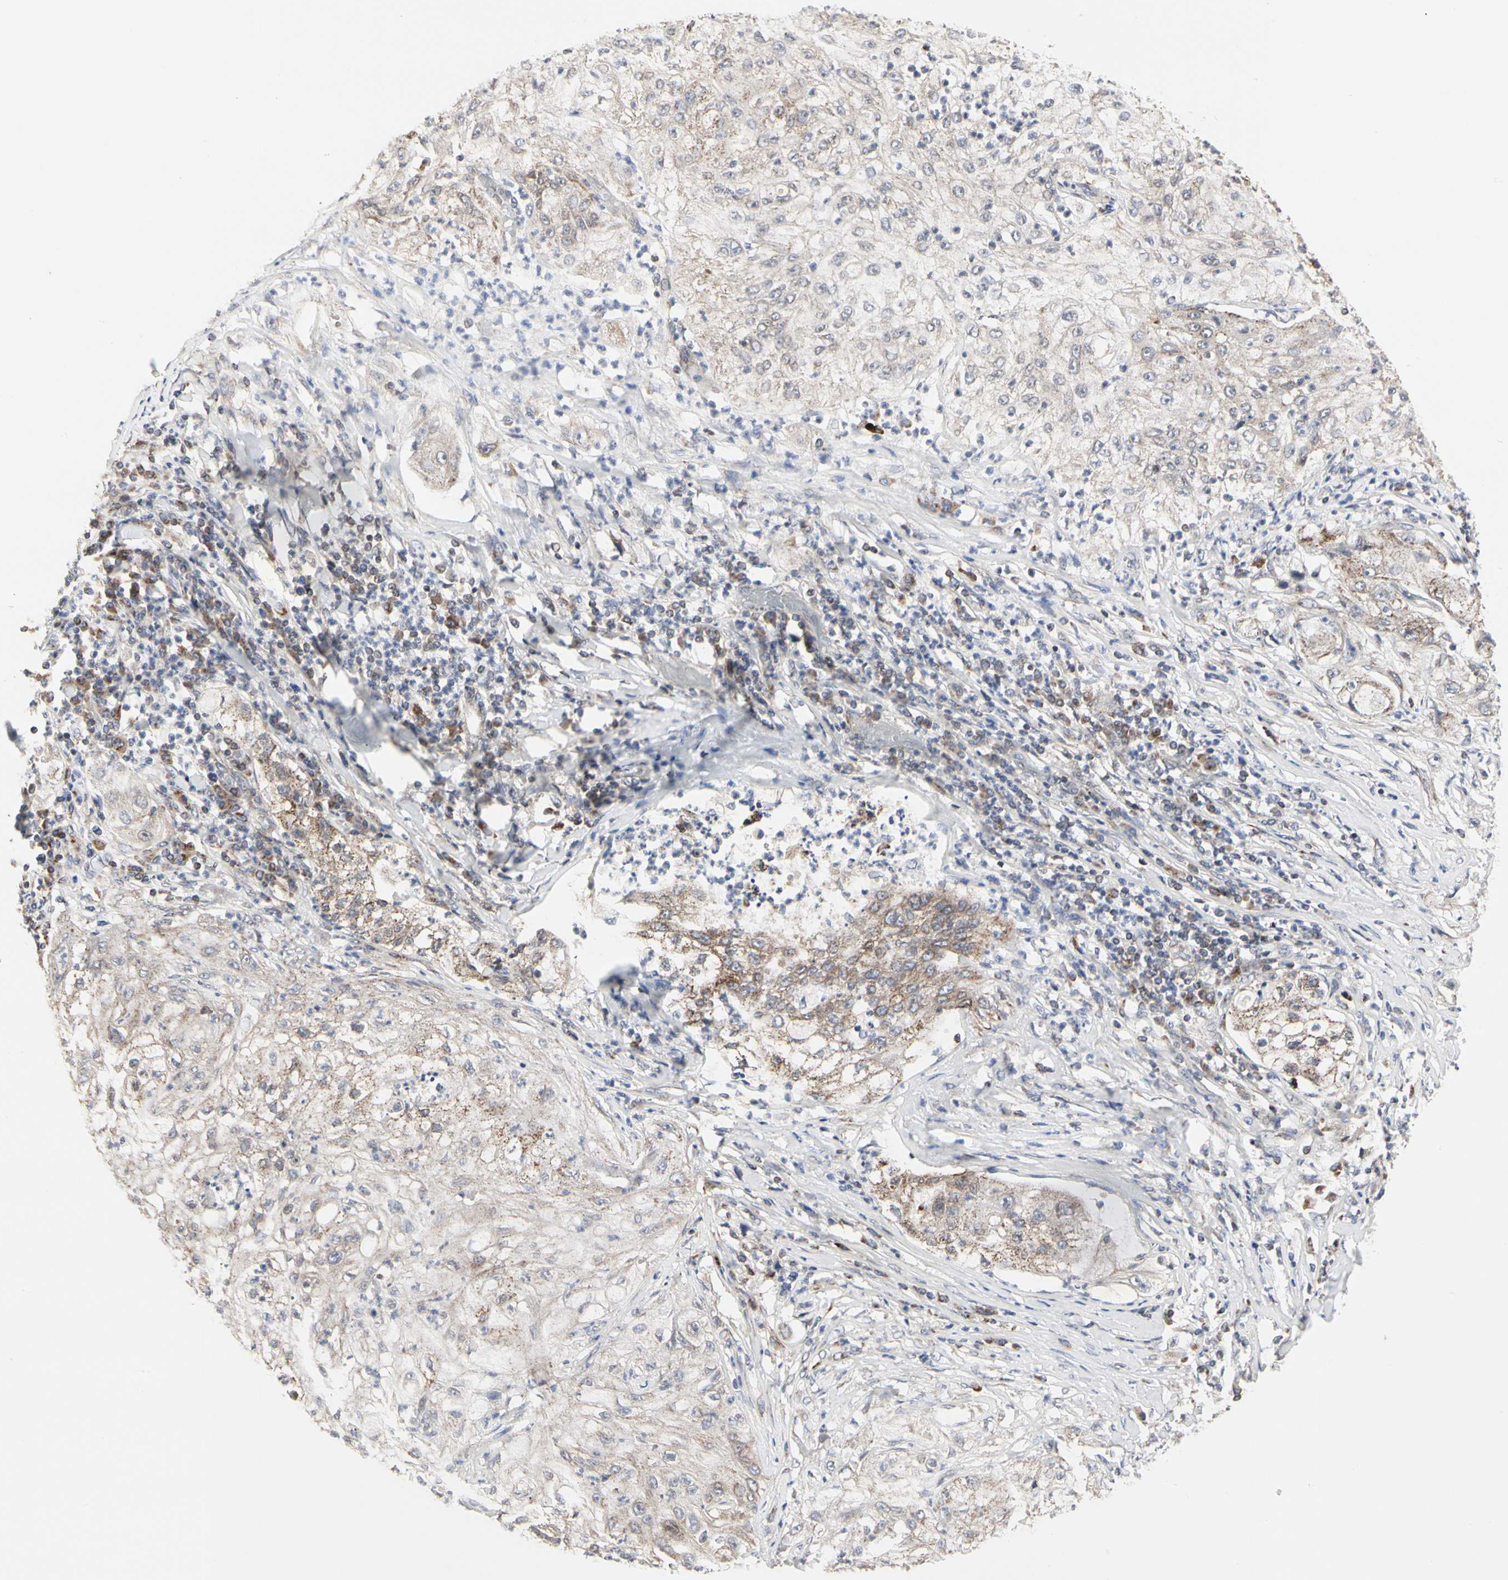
{"staining": {"intensity": "weak", "quantity": "<25%", "location": "cytoplasmic/membranous"}, "tissue": "lung cancer", "cell_type": "Tumor cells", "image_type": "cancer", "snomed": [{"axis": "morphology", "description": "Inflammation, NOS"}, {"axis": "morphology", "description": "Squamous cell carcinoma, NOS"}, {"axis": "topography", "description": "Lymph node"}, {"axis": "topography", "description": "Soft tissue"}, {"axis": "topography", "description": "Lung"}], "caption": "Immunohistochemistry (IHC) of human squamous cell carcinoma (lung) demonstrates no staining in tumor cells.", "gene": "TSKU", "patient": {"sex": "male", "age": 66}}